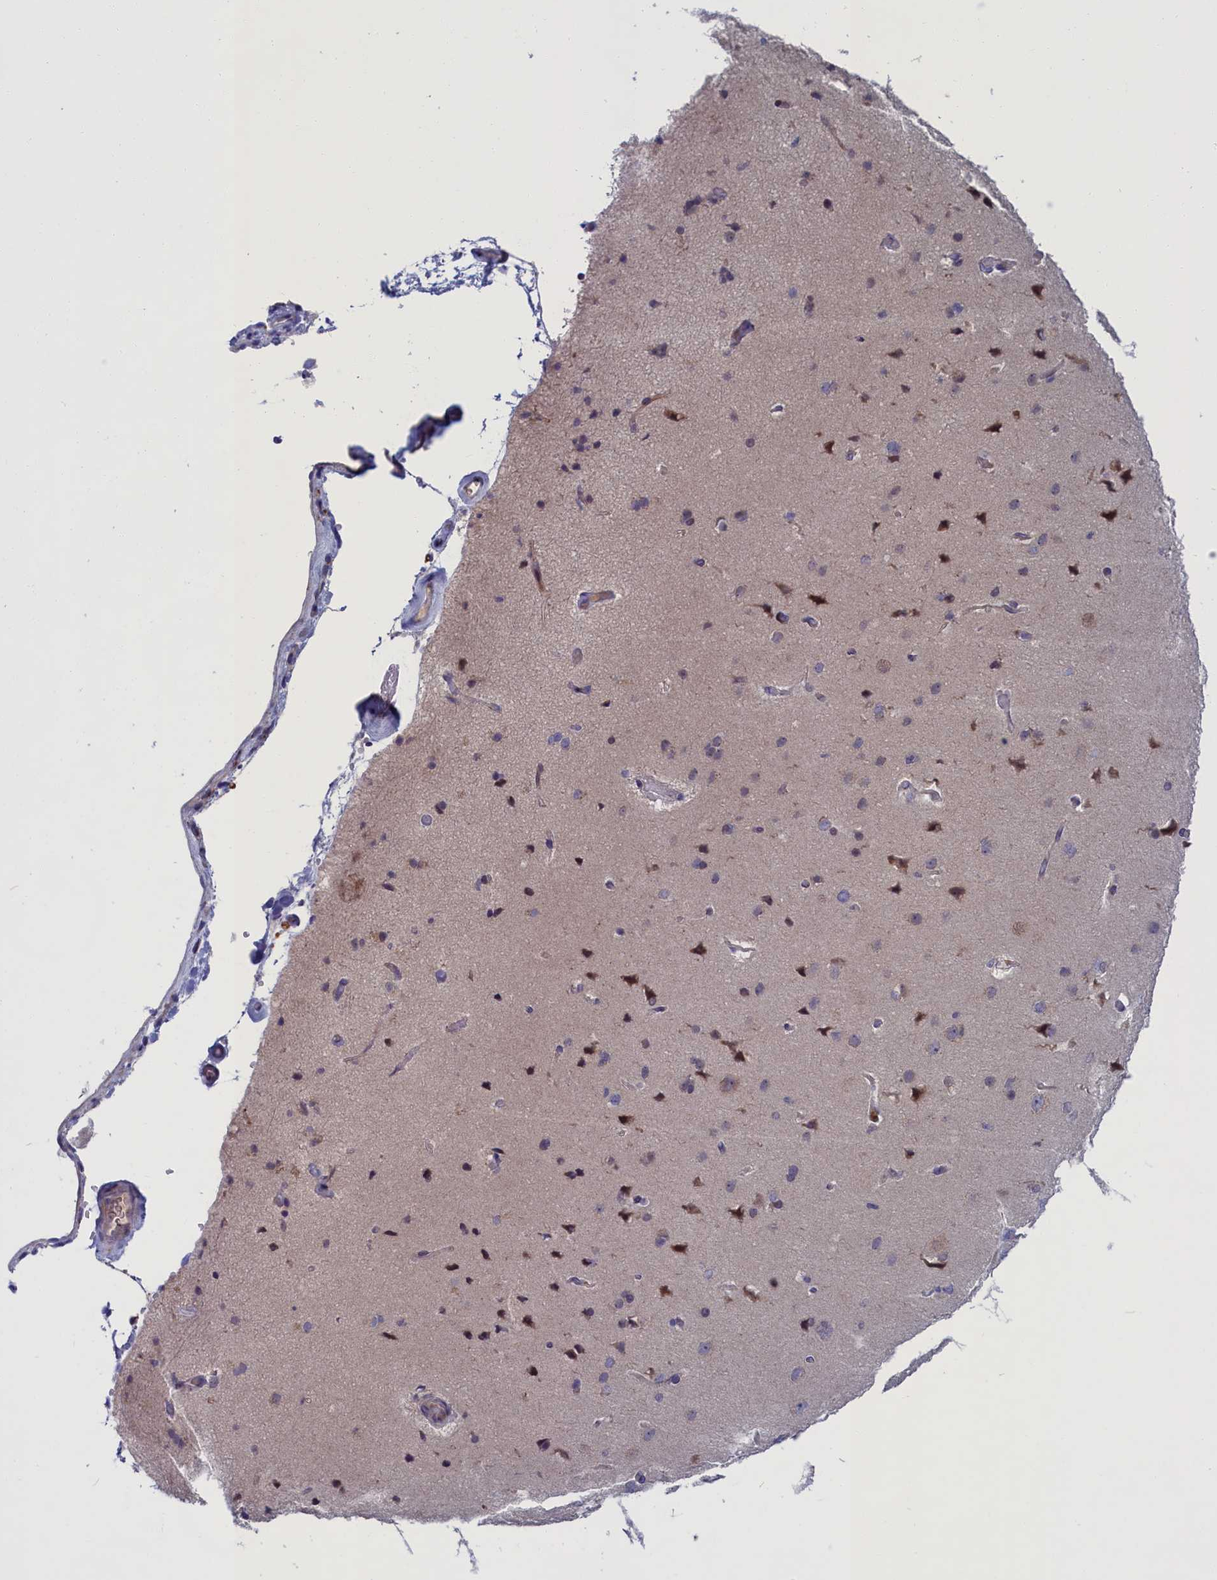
{"staining": {"intensity": "negative", "quantity": "none", "location": "none"}, "tissue": "cerebral cortex", "cell_type": "Endothelial cells", "image_type": "normal", "snomed": [{"axis": "morphology", "description": "Normal tissue, NOS"}, {"axis": "topography", "description": "Cerebral cortex"}], "caption": "This is an IHC micrograph of benign human cerebral cortex. There is no staining in endothelial cells.", "gene": "LIG1", "patient": {"sex": "male", "age": 62}}